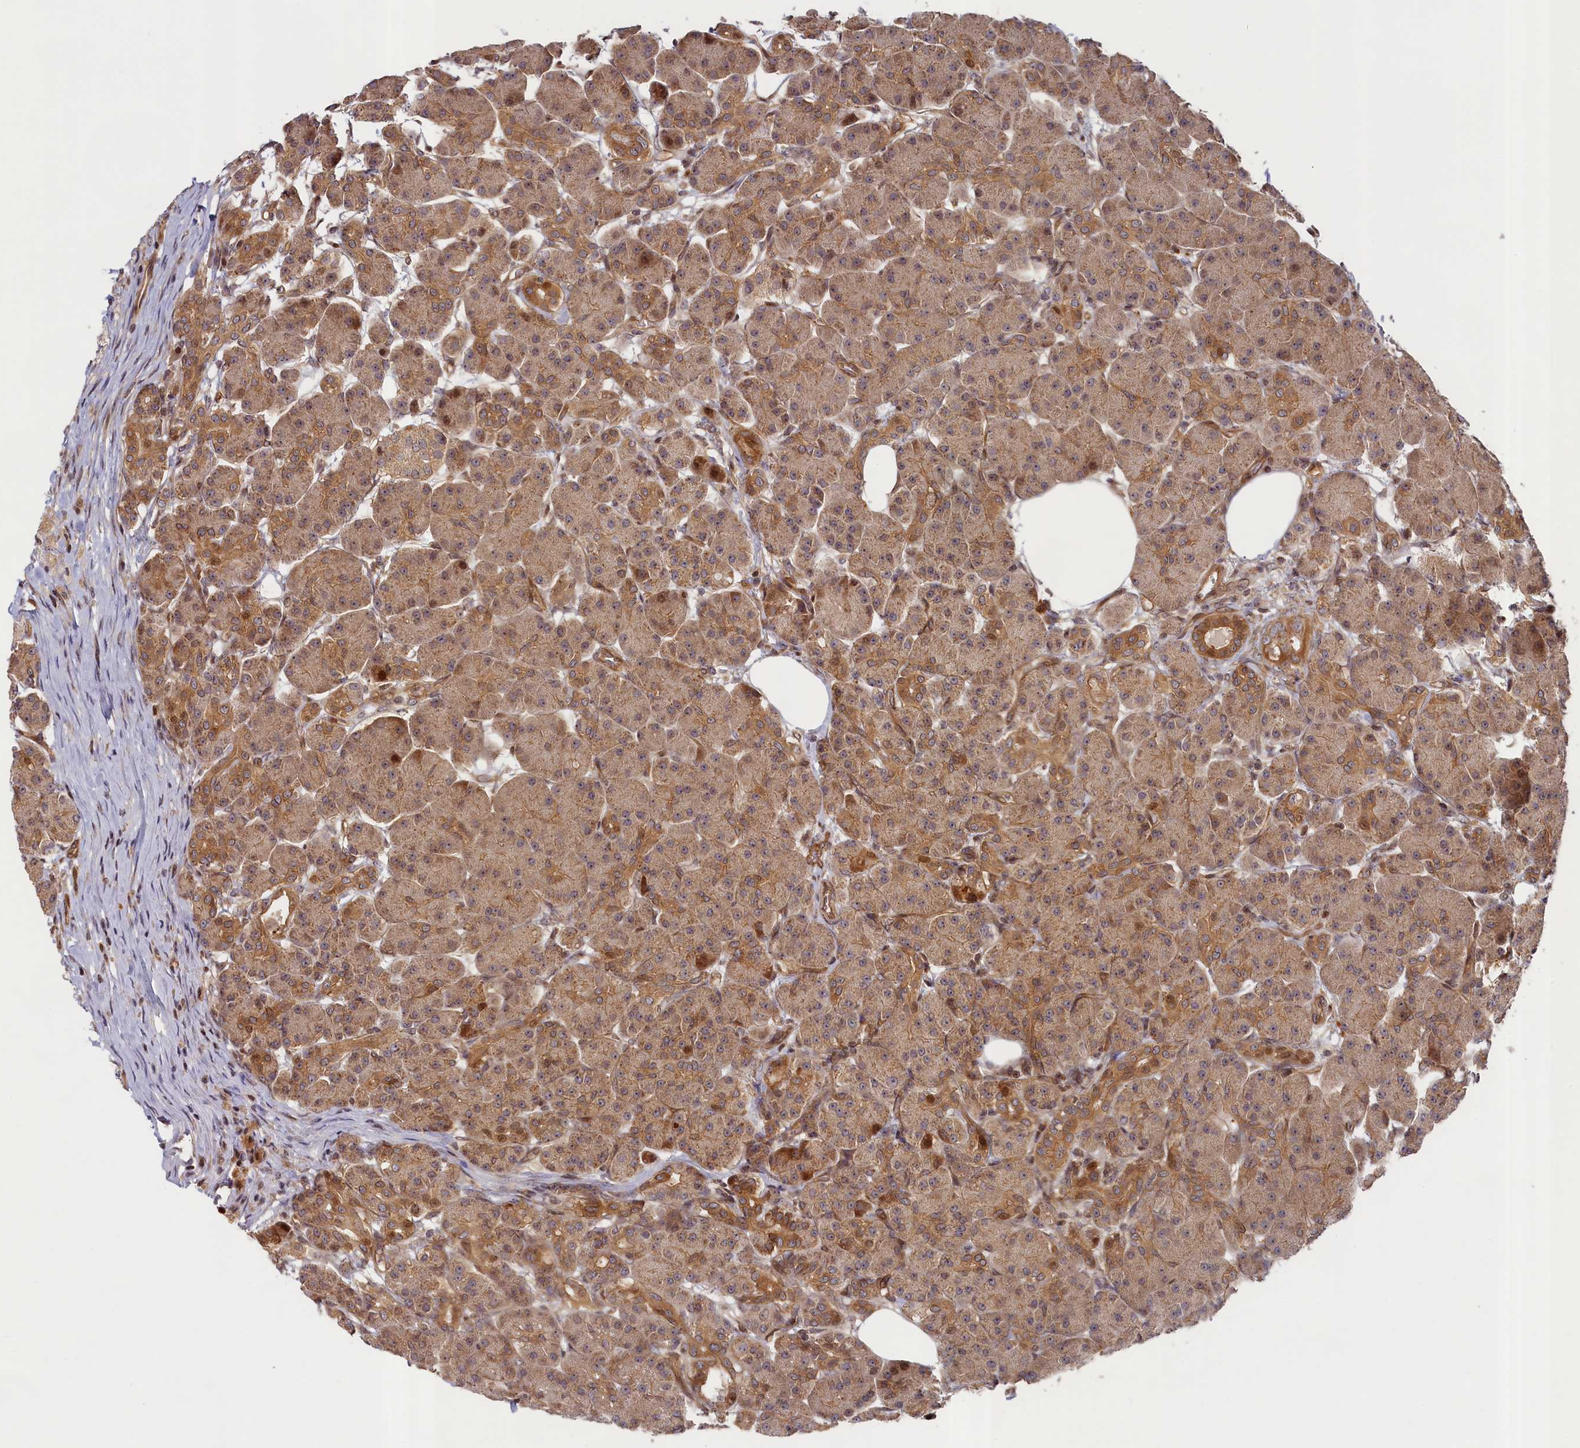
{"staining": {"intensity": "moderate", "quantity": ">75%", "location": "cytoplasmic/membranous"}, "tissue": "pancreas", "cell_type": "Exocrine glandular cells", "image_type": "normal", "snomed": [{"axis": "morphology", "description": "Normal tissue, NOS"}, {"axis": "topography", "description": "Pancreas"}], "caption": "Exocrine glandular cells demonstrate medium levels of moderate cytoplasmic/membranous staining in approximately >75% of cells in normal pancreas.", "gene": "CEP44", "patient": {"sex": "male", "age": 63}}